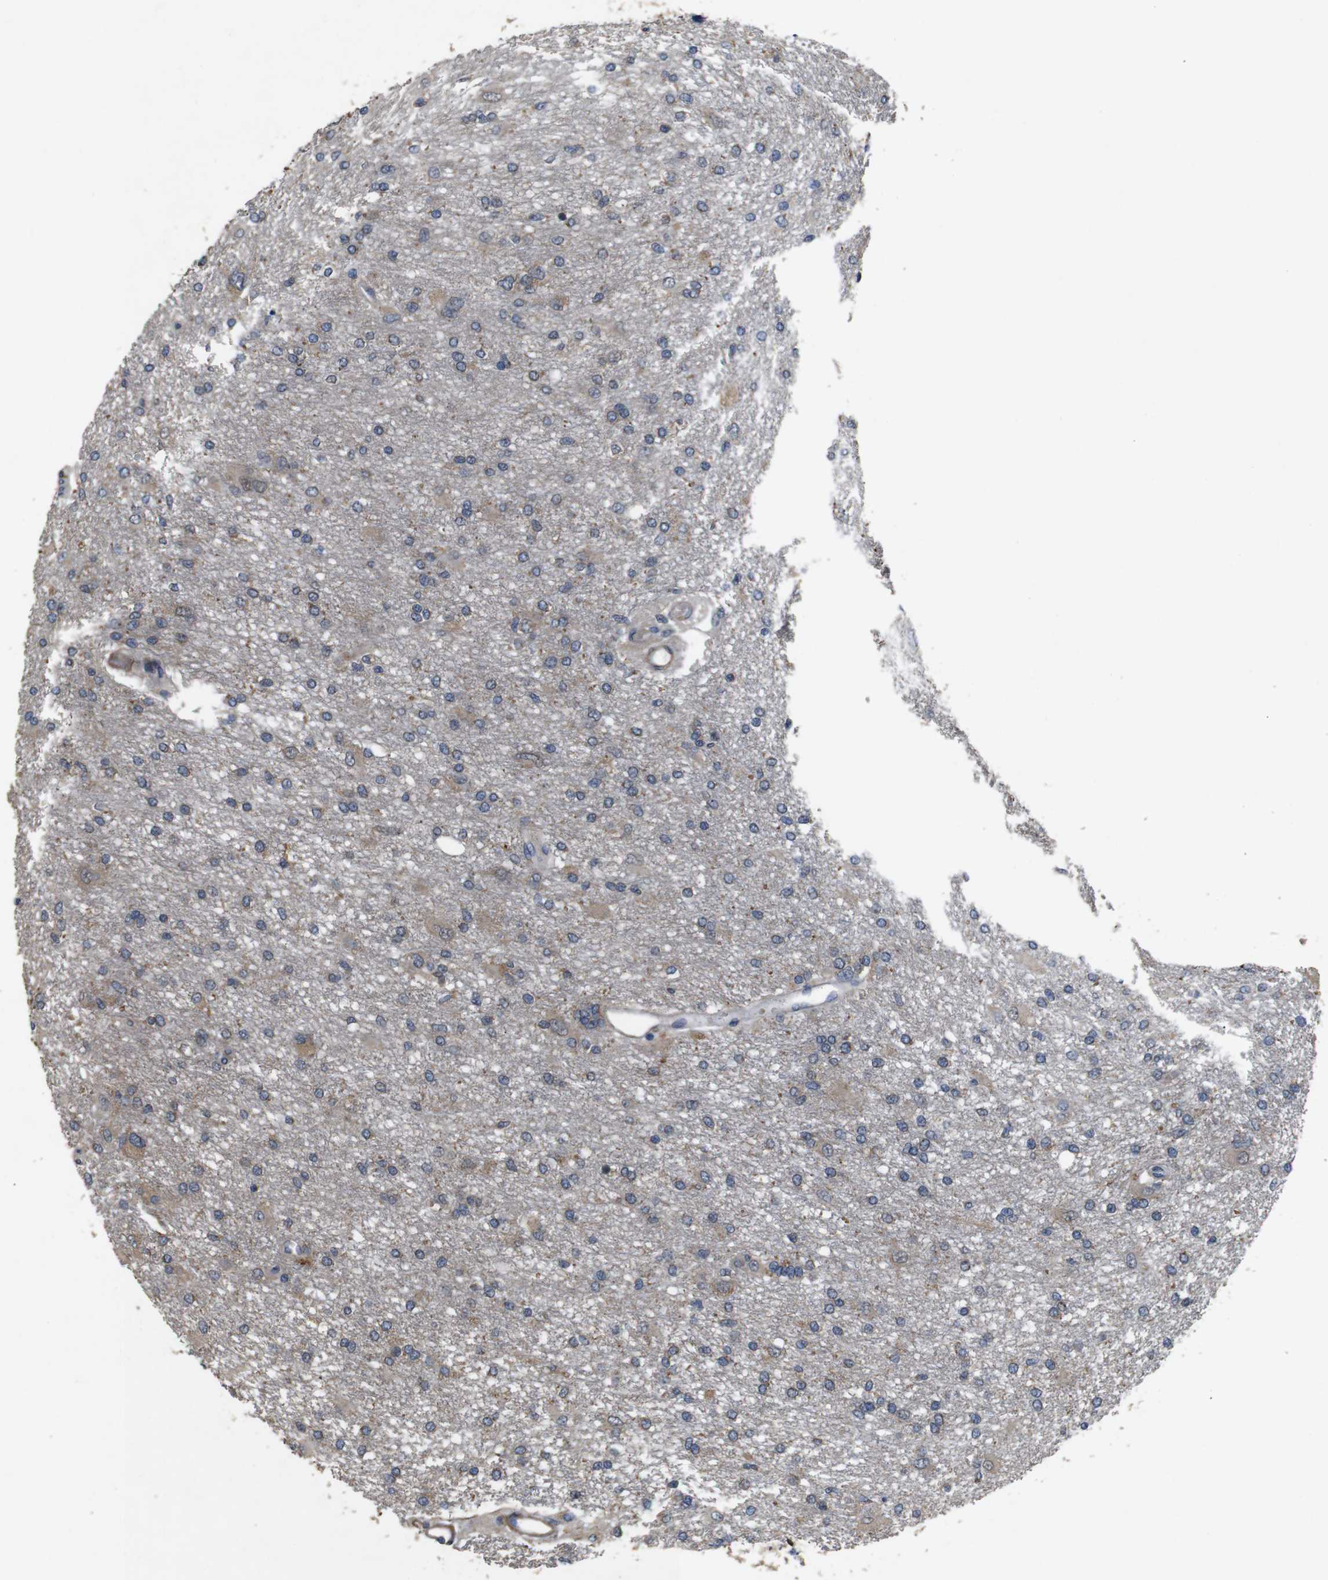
{"staining": {"intensity": "moderate", "quantity": "<25%", "location": "cytoplasmic/membranous"}, "tissue": "glioma", "cell_type": "Tumor cells", "image_type": "cancer", "snomed": [{"axis": "morphology", "description": "Glioma, malignant, High grade"}, {"axis": "topography", "description": "Brain"}], "caption": "Moderate cytoplasmic/membranous expression is seen in approximately <25% of tumor cells in glioma. (IHC, brightfield microscopy, high magnification).", "gene": "BNIP3", "patient": {"sex": "female", "age": 59}}